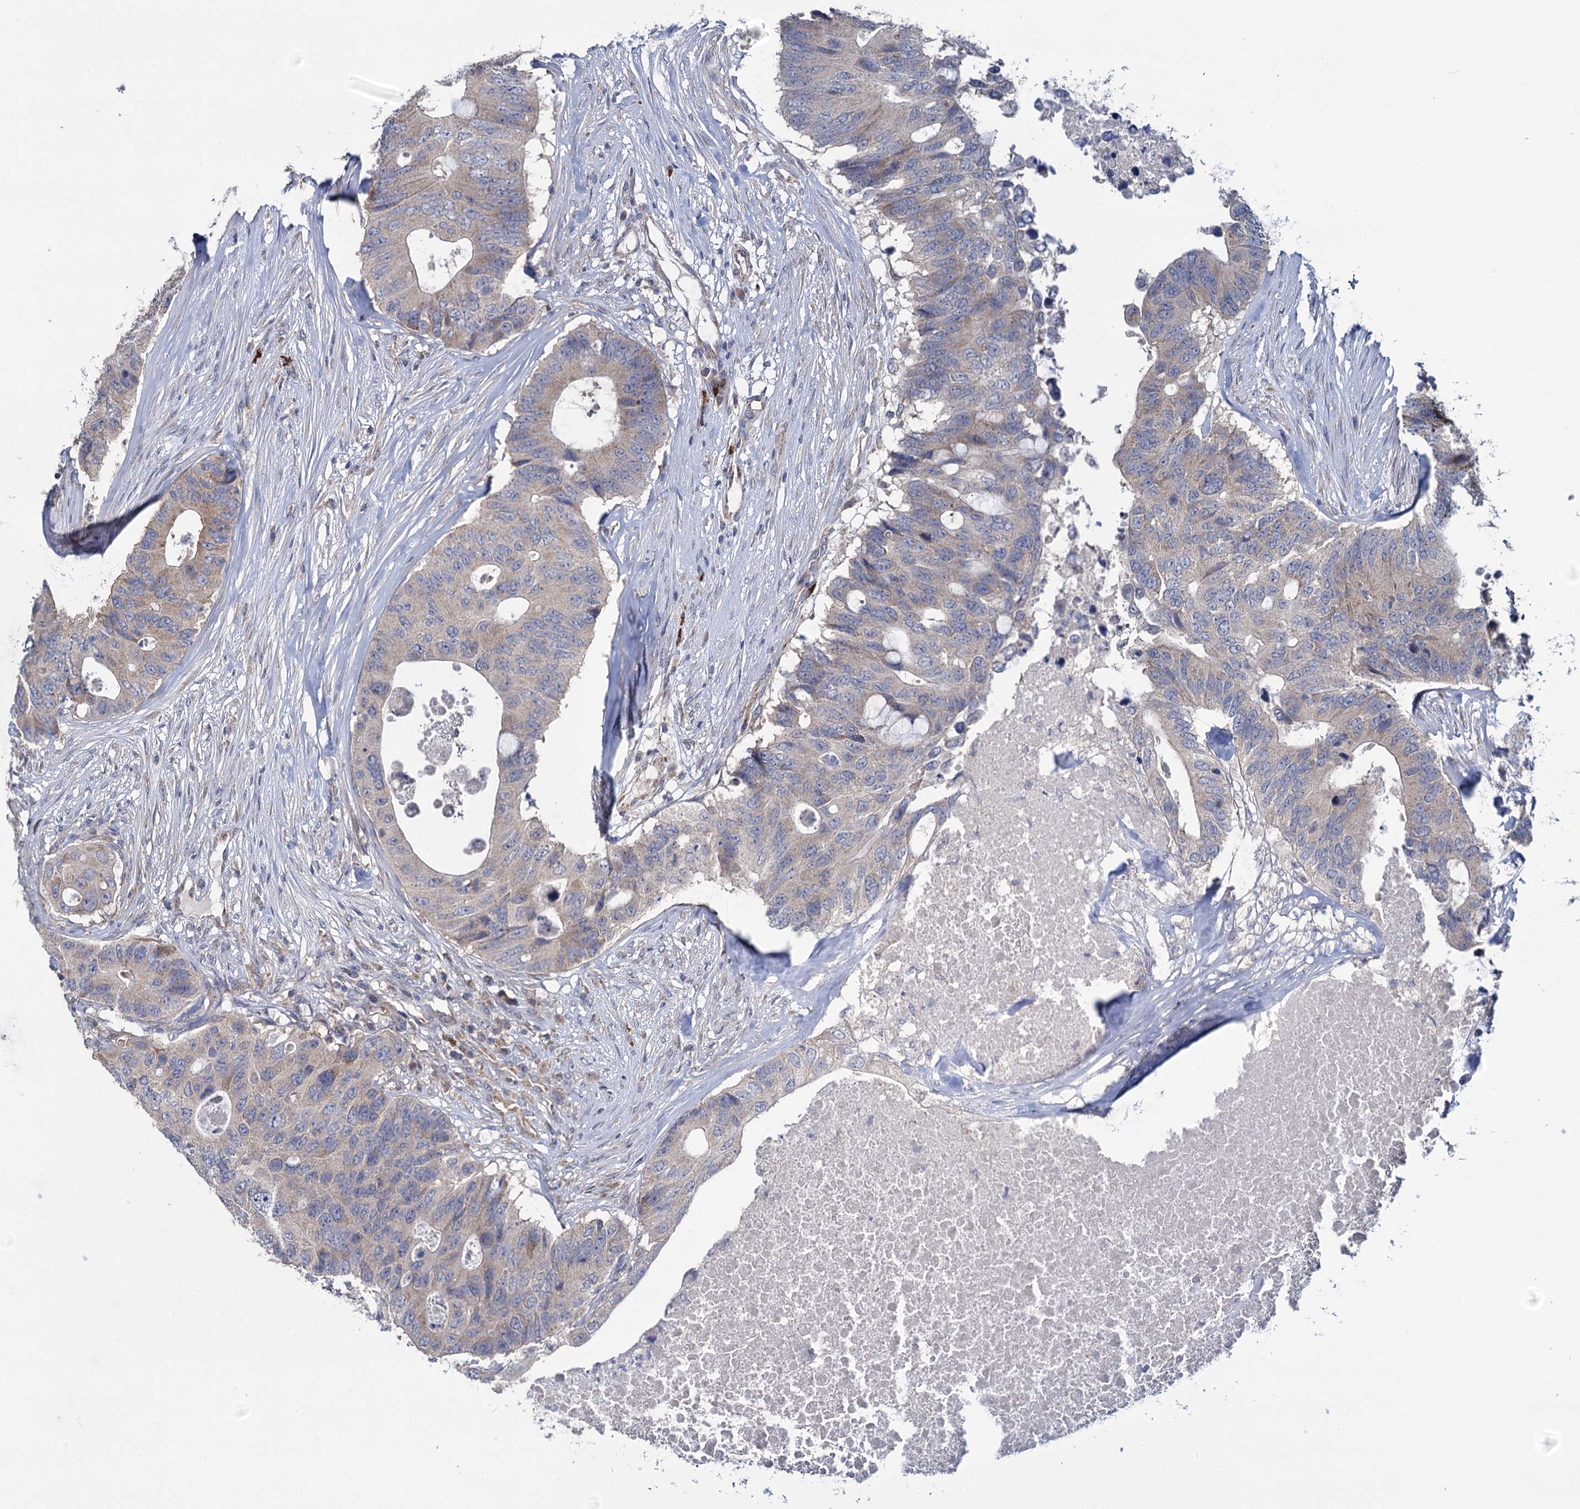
{"staining": {"intensity": "weak", "quantity": ">75%", "location": "cytoplasmic/membranous"}, "tissue": "colorectal cancer", "cell_type": "Tumor cells", "image_type": "cancer", "snomed": [{"axis": "morphology", "description": "Adenocarcinoma, NOS"}, {"axis": "topography", "description": "Colon"}], "caption": "A low amount of weak cytoplasmic/membranous expression is identified in about >75% of tumor cells in adenocarcinoma (colorectal) tissue. Ihc stains the protein of interest in brown and the nuclei are stained blue.", "gene": "GSTM2", "patient": {"sex": "male", "age": 71}}